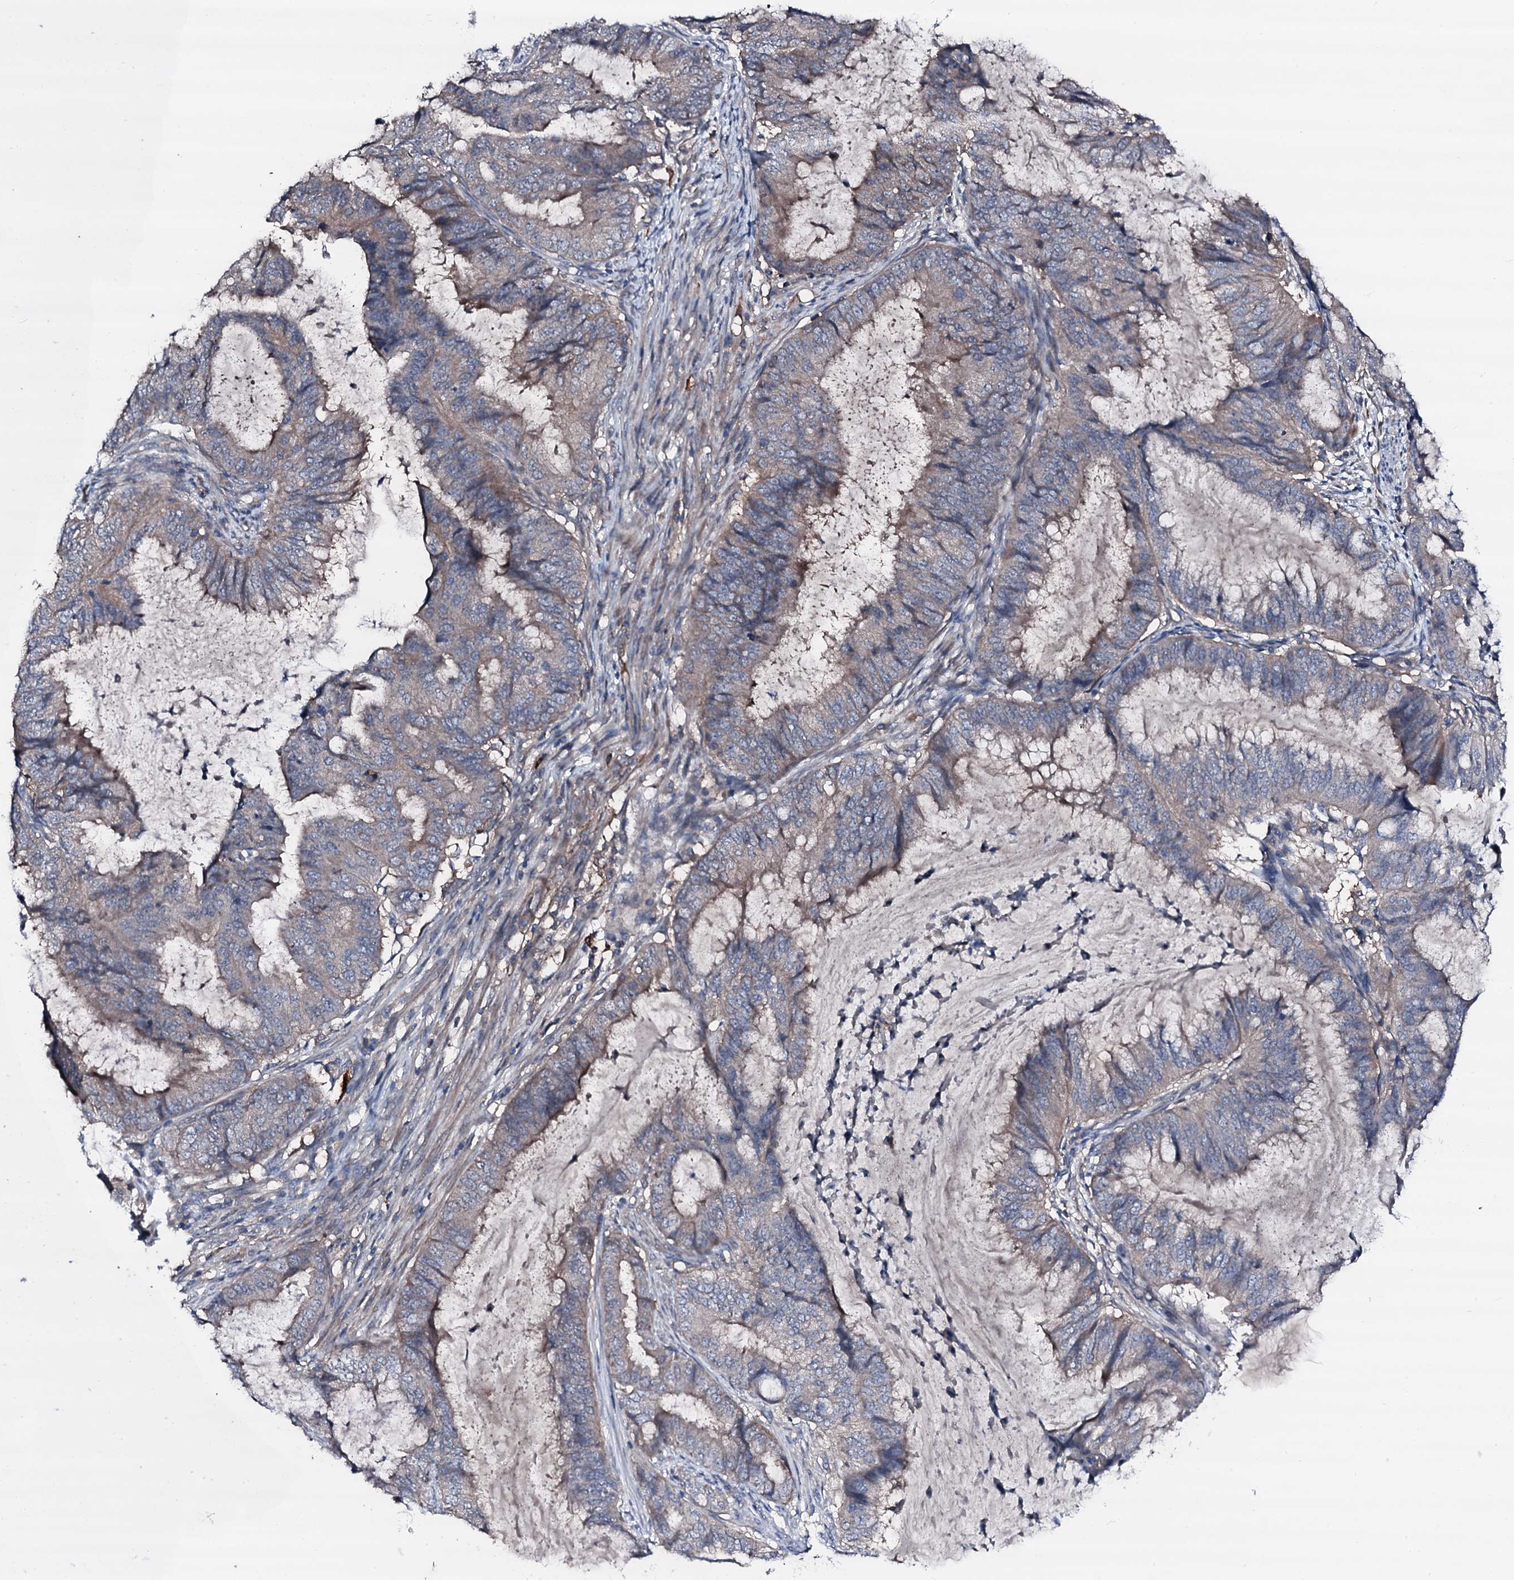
{"staining": {"intensity": "weak", "quantity": "<25%", "location": "cytoplasmic/membranous"}, "tissue": "endometrial cancer", "cell_type": "Tumor cells", "image_type": "cancer", "snomed": [{"axis": "morphology", "description": "Adenocarcinoma, NOS"}, {"axis": "topography", "description": "Endometrium"}], "caption": "Human endometrial cancer stained for a protein using immunohistochemistry exhibits no positivity in tumor cells.", "gene": "TRAFD1", "patient": {"sex": "female", "age": 81}}